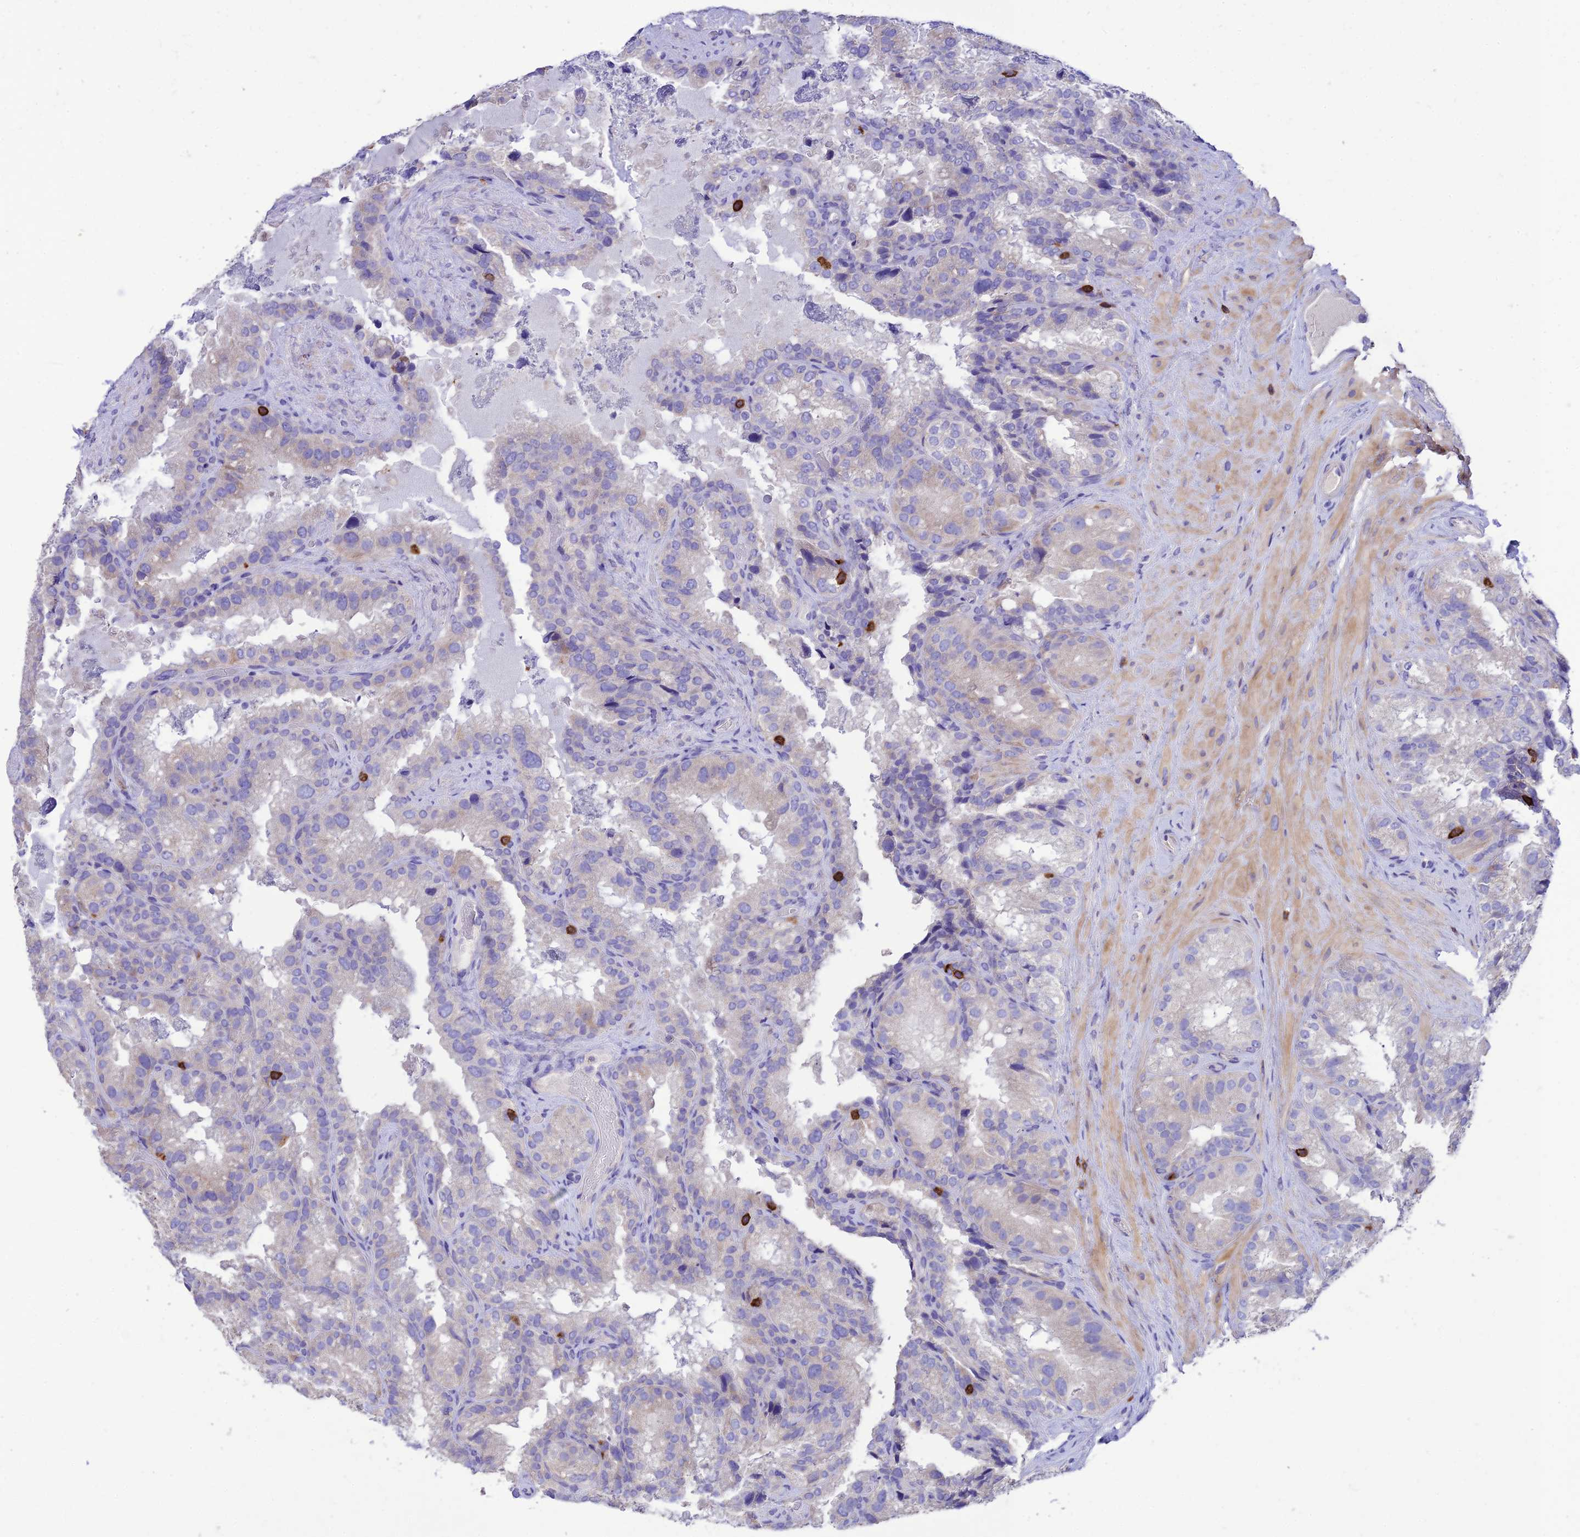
{"staining": {"intensity": "negative", "quantity": "none", "location": "none"}, "tissue": "seminal vesicle", "cell_type": "Glandular cells", "image_type": "normal", "snomed": [{"axis": "morphology", "description": "Normal tissue, NOS"}, {"axis": "topography", "description": "Seminal veicle"}], "caption": "Immunohistochemical staining of unremarkable seminal vesicle displays no significant positivity in glandular cells.", "gene": "PTPRCAP", "patient": {"sex": "male", "age": 58}}